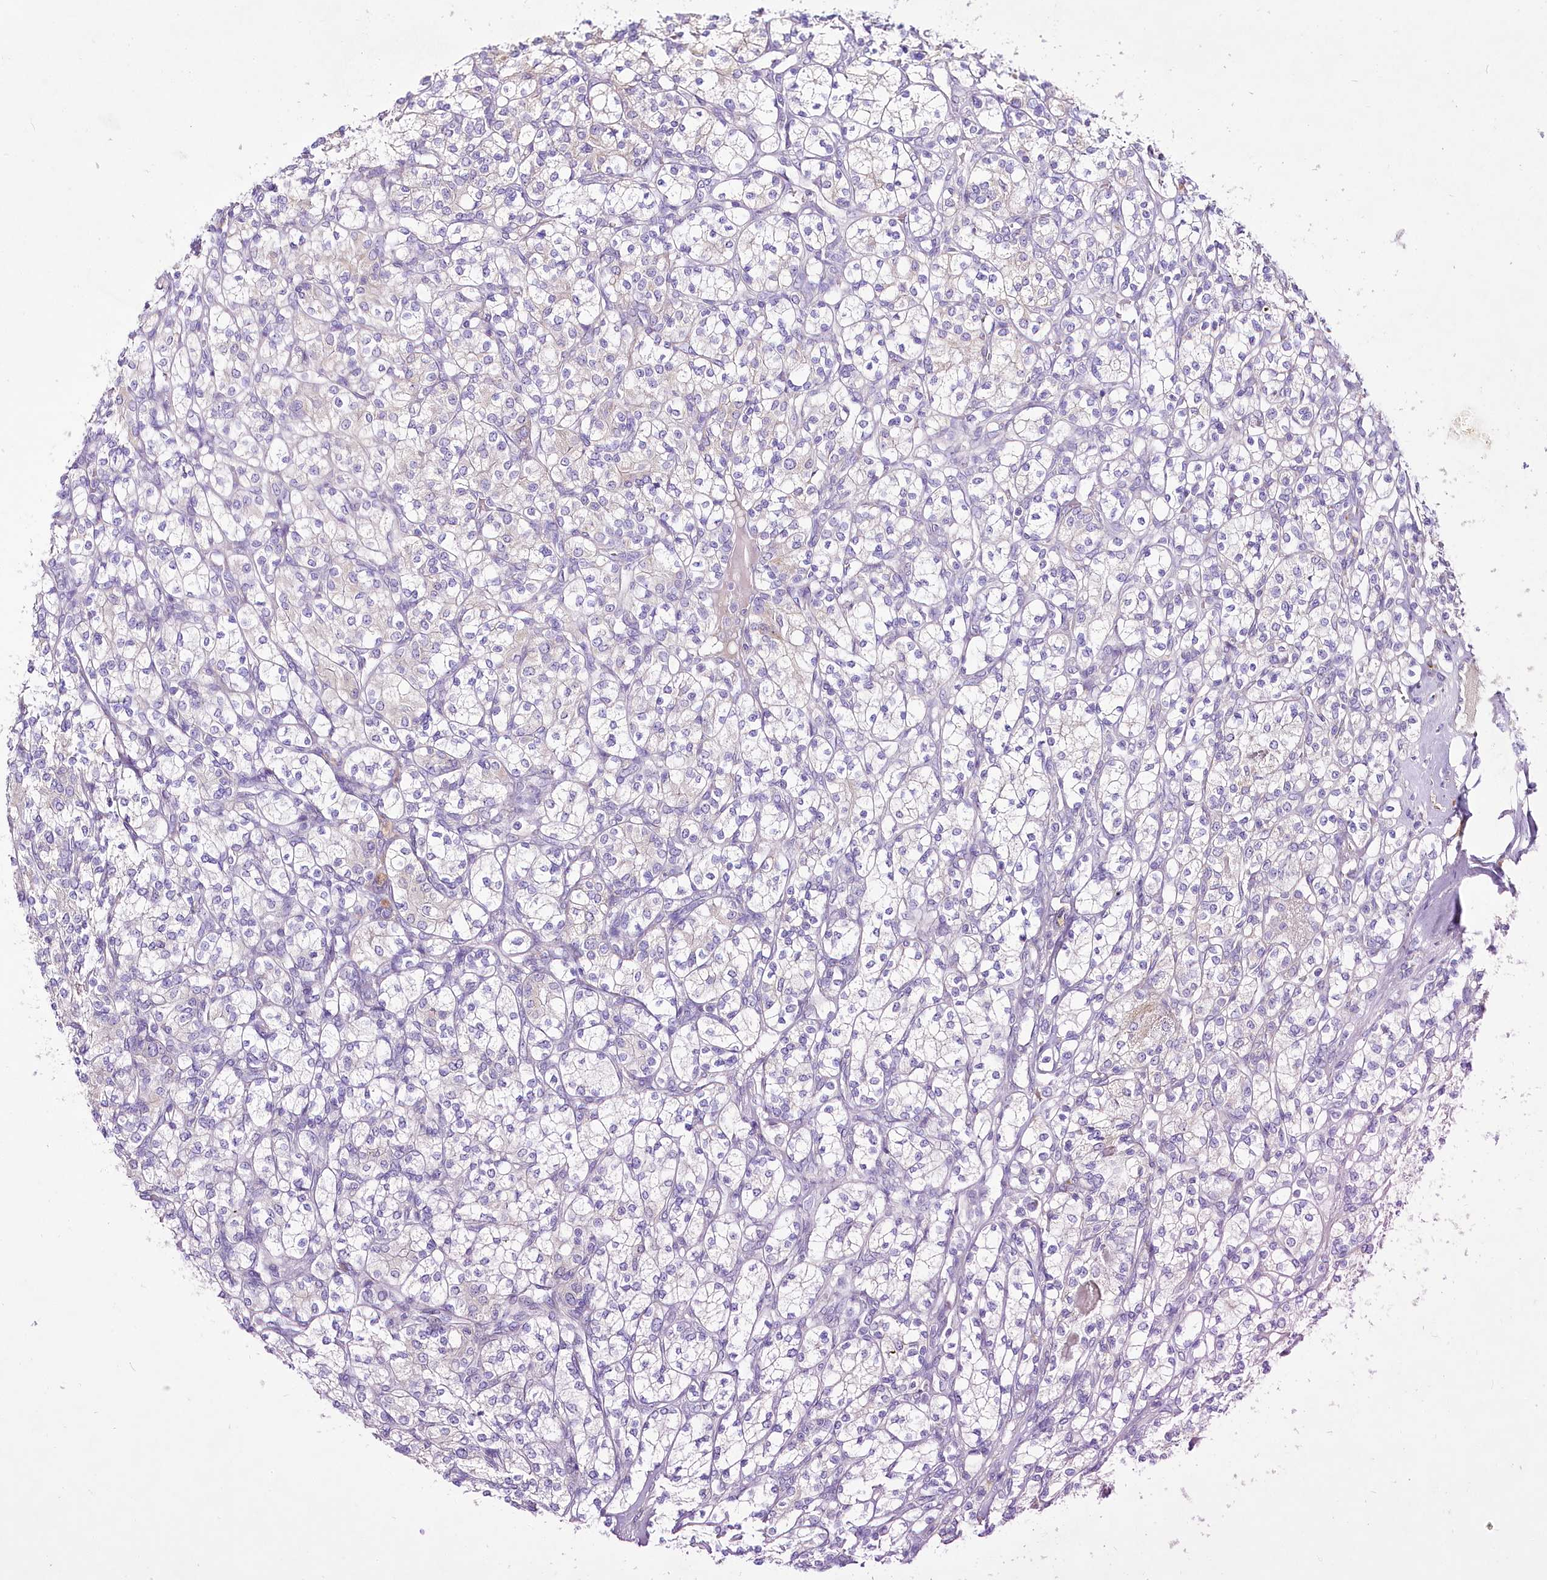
{"staining": {"intensity": "negative", "quantity": "none", "location": "none"}, "tissue": "renal cancer", "cell_type": "Tumor cells", "image_type": "cancer", "snomed": [{"axis": "morphology", "description": "Adenocarcinoma, NOS"}, {"axis": "topography", "description": "Kidney"}], "caption": "Immunohistochemical staining of renal adenocarcinoma shows no significant positivity in tumor cells. (DAB immunohistochemistry with hematoxylin counter stain).", "gene": "LRRC14B", "patient": {"sex": "male", "age": 77}}